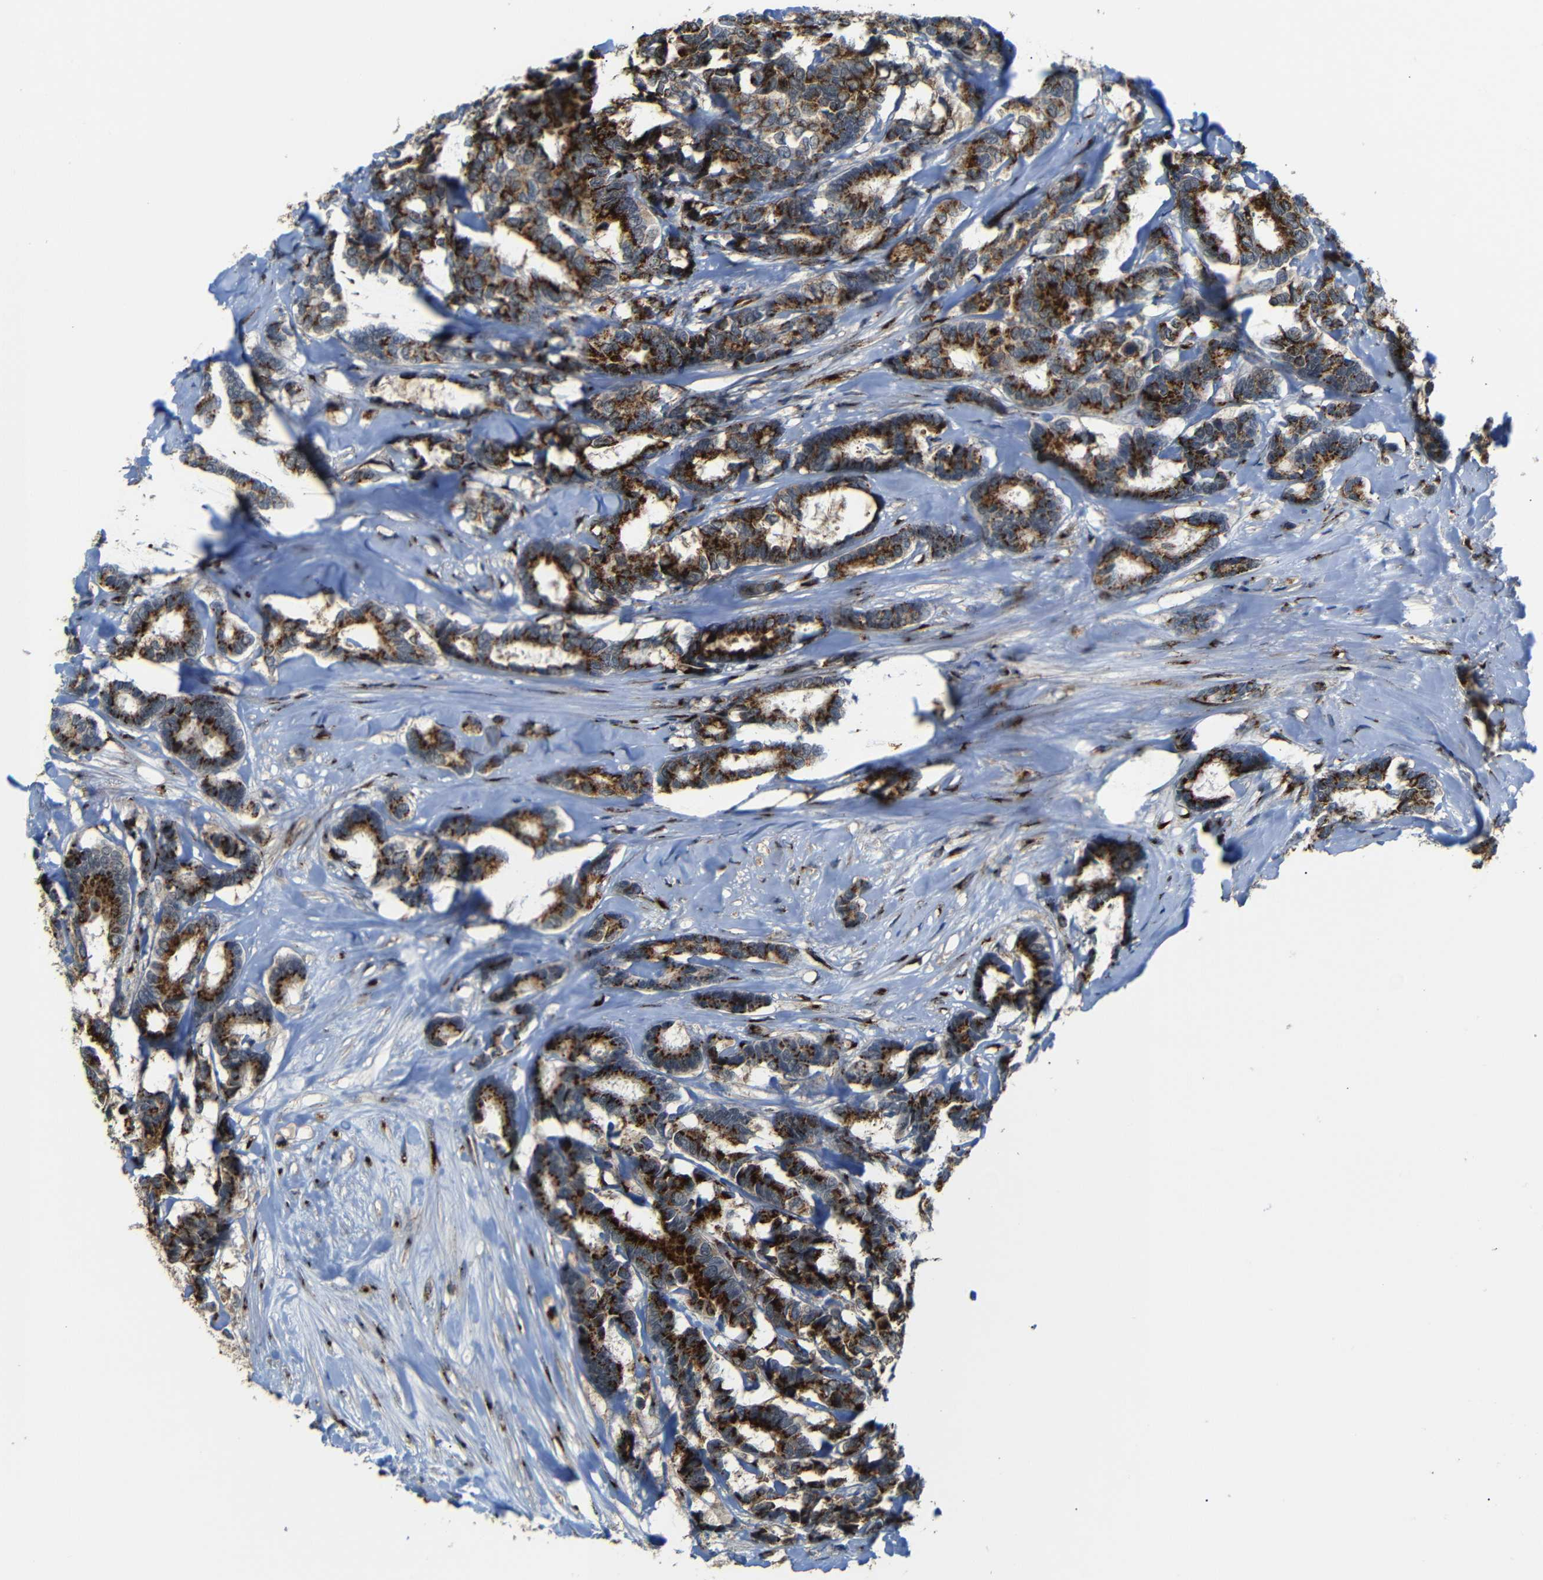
{"staining": {"intensity": "strong", "quantity": ">75%", "location": "cytoplasmic/membranous"}, "tissue": "breast cancer", "cell_type": "Tumor cells", "image_type": "cancer", "snomed": [{"axis": "morphology", "description": "Duct carcinoma"}, {"axis": "topography", "description": "Breast"}], "caption": "A histopathology image of human infiltrating ductal carcinoma (breast) stained for a protein displays strong cytoplasmic/membranous brown staining in tumor cells.", "gene": "TGOLN2", "patient": {"sex": "female", "age": 87}}